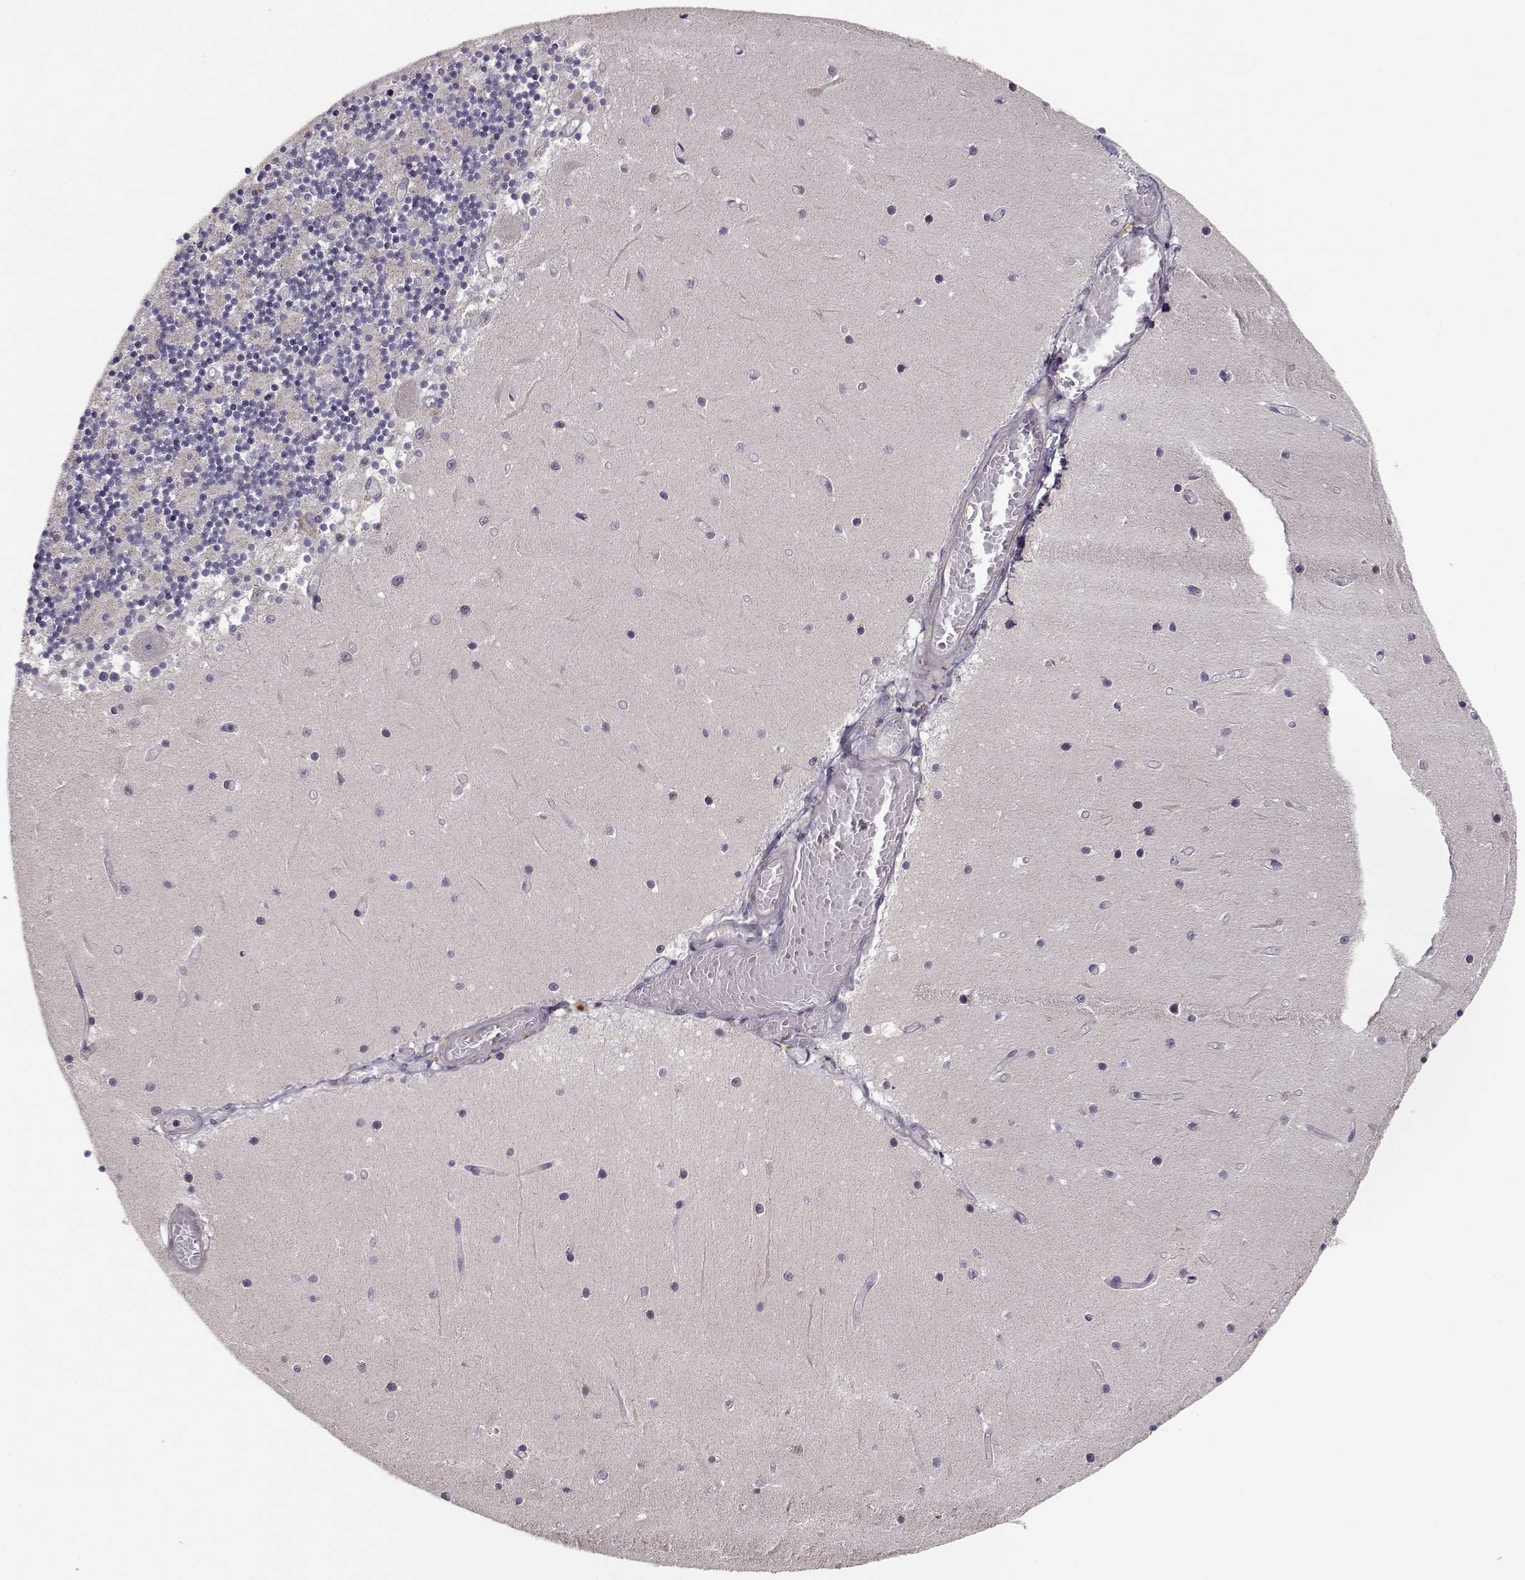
{"staining": {"intensity": "negative", "quantity": "none", "location": "none"}, "tissue": "cerebellum", "cell_type": "Cells in granular layer", "image_type": "normal", "snomed": [{"axis": "morphology", "description": "Normal tissue, NOS"}, {"axis": "topography", "description": "Cerebellum"}], "caption": "The image reveals no staining of cells in granular layer in normal cerebellum. The staining is performed using DAB (3,3'-diaminobenzidine) brown chromogen with nuclei counter-stained in using hematoxylin.", "gene": "ENTPD8", "patient": {"sex": "female", "age": 28}}